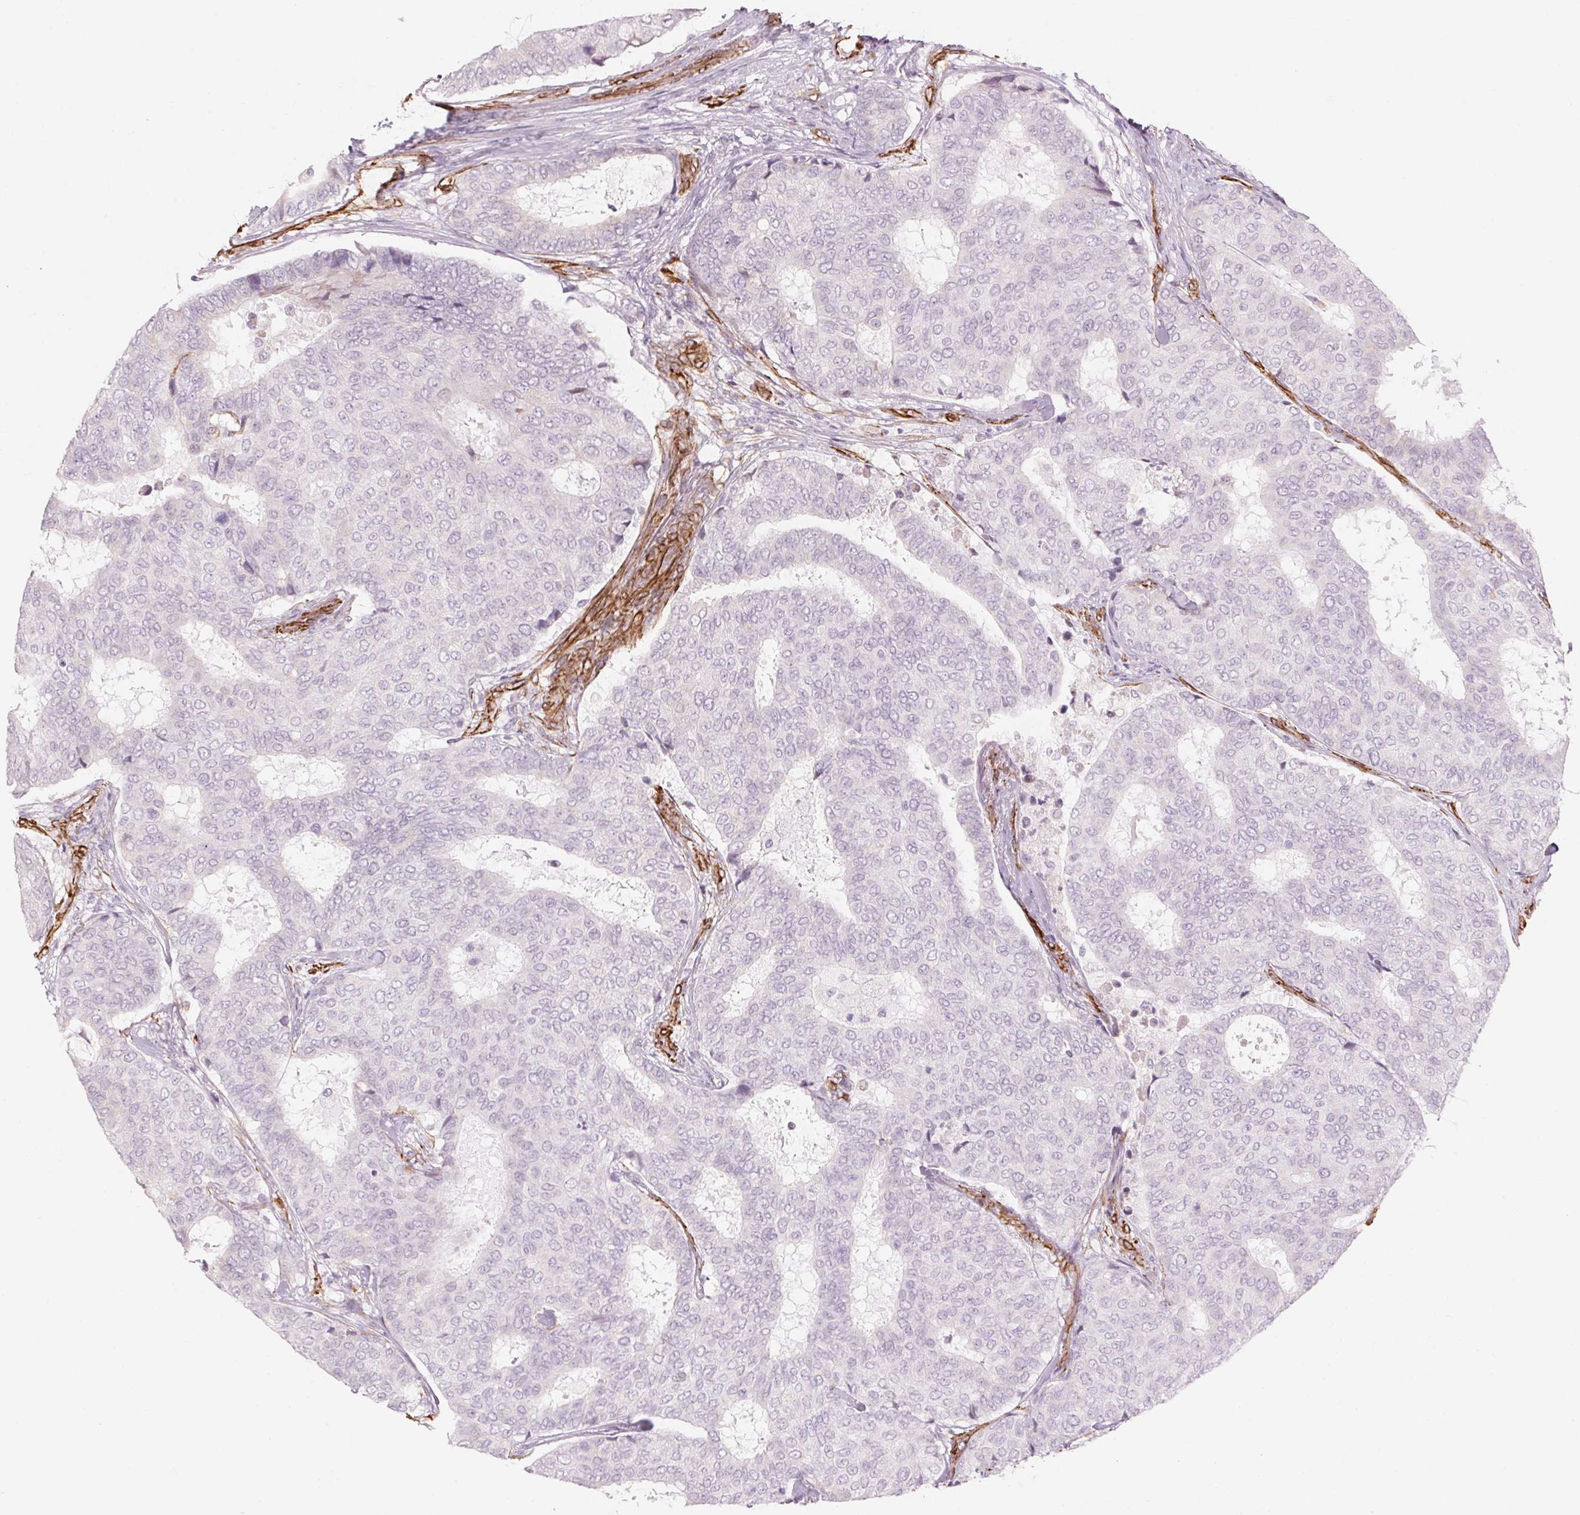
{"staining": {"intensity": "negative", "quantity": "none", "location": "none"}, "tissue": "breast cancer", "cell_type": "Tumor cells", "image_type": "cancer", "snomed": [{"axis": "morphology", "description": "Duct carcinoma"}, {"axis": "topography", "description": "Breast"}], "caption": "Protein analysis of breast cancer (infiltrating ductal carcinoma) shows no significant positivity in tumor cells.", "gene": "CLPS", "patient": {"sex": "female", "age": 75}}